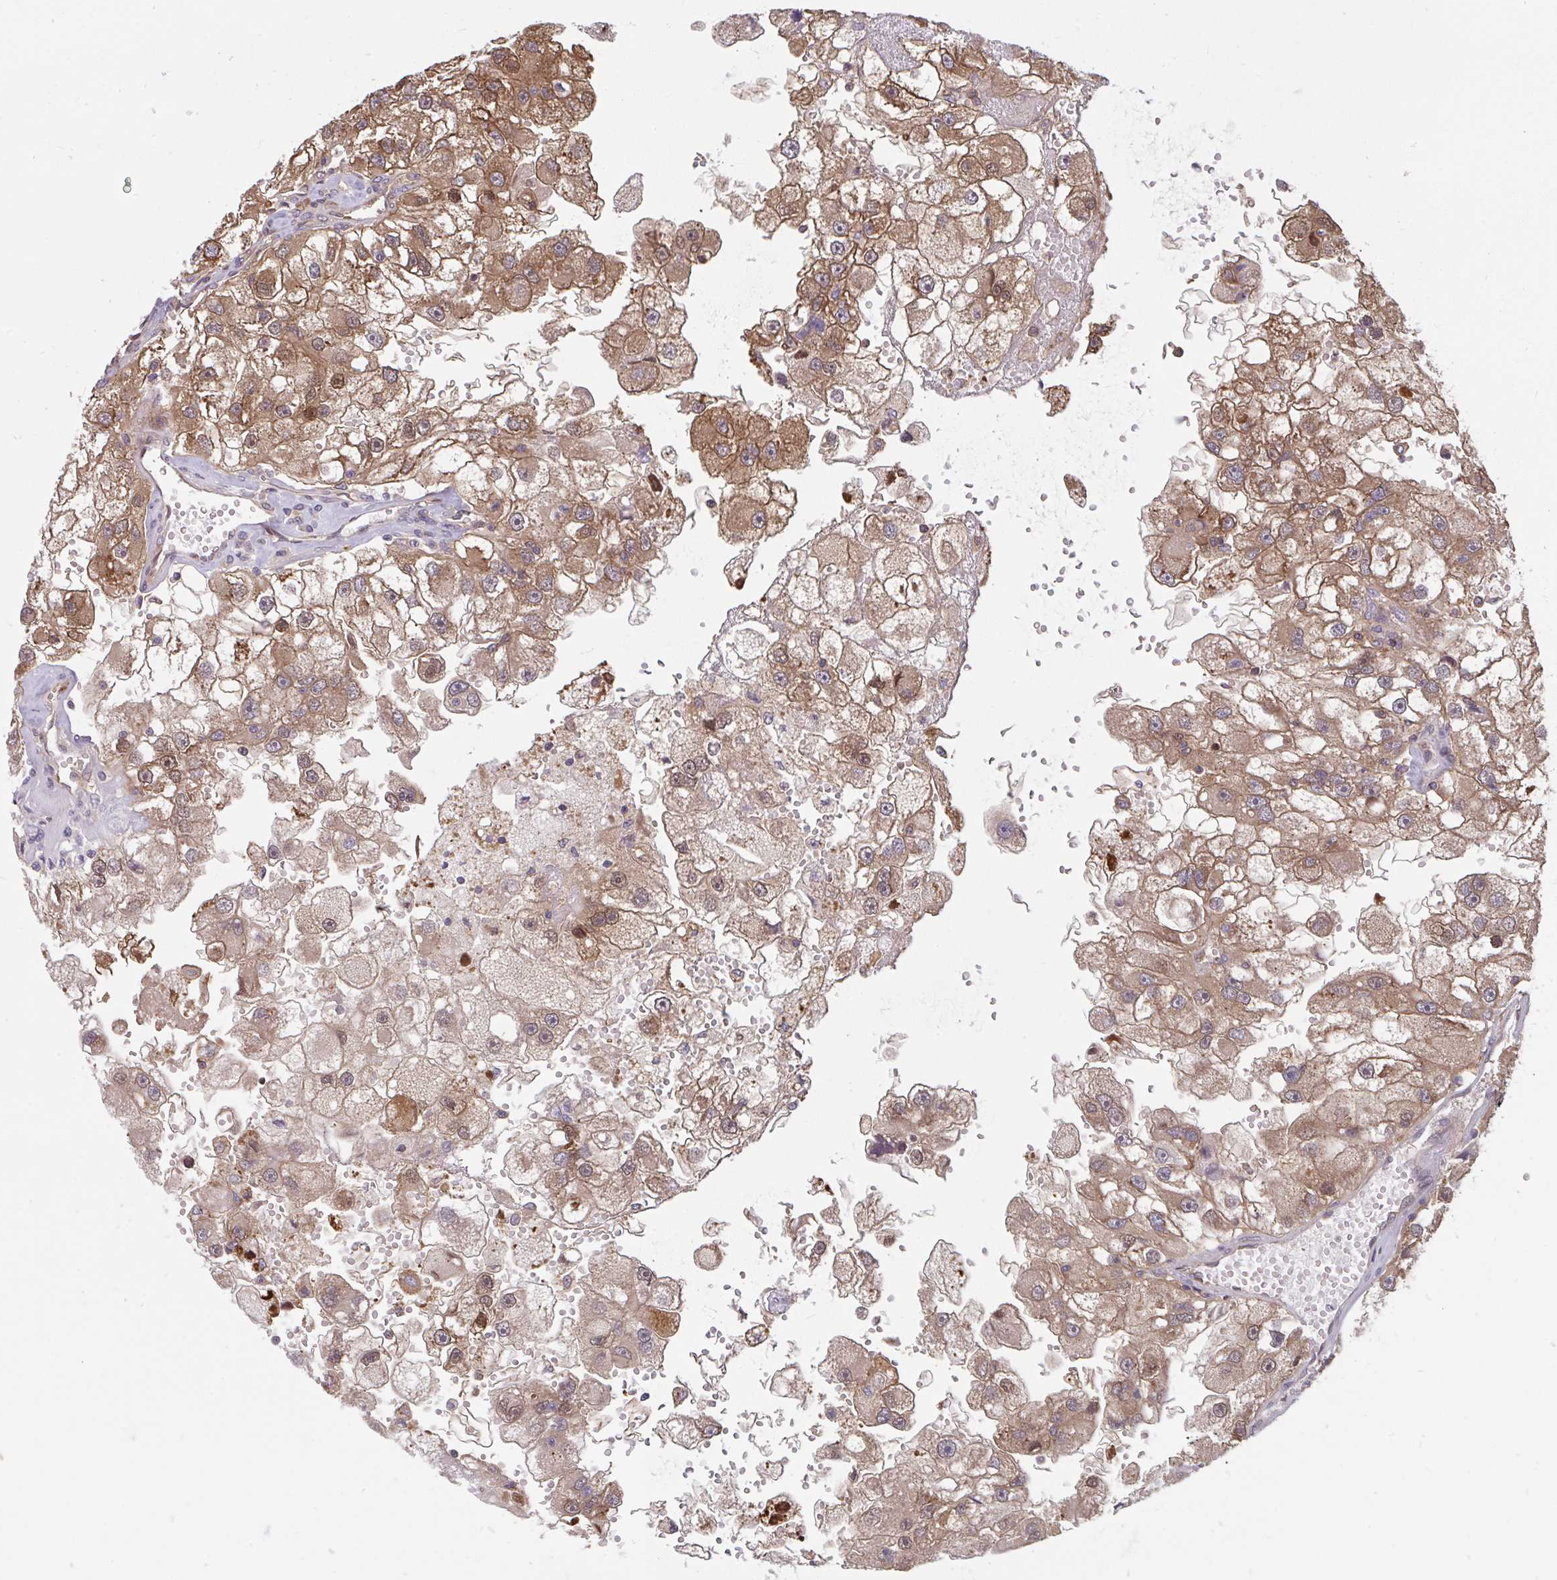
{"staining": {"intensity": "strong", "quantity": ">75%", "location": "cytoplasmic/membranous,nuclear"}, "tissue": "renal cancer", "cell_type": "Tumor cells", "image_type": "cancer", "snomed": [{"axis": "morphology", "description": "Adenocarcinoma, NOS"}, {"axis": "topography", "description": "Kidney"}], "caption": "This is an image of IHC staining of adenocarcinoma (renal), which shows strong staining in the cytoplasmic/membranous and nuclear of tumor cells.", "gene": "LMNTD2", "patient": {"sex": "male", "age": 63}}